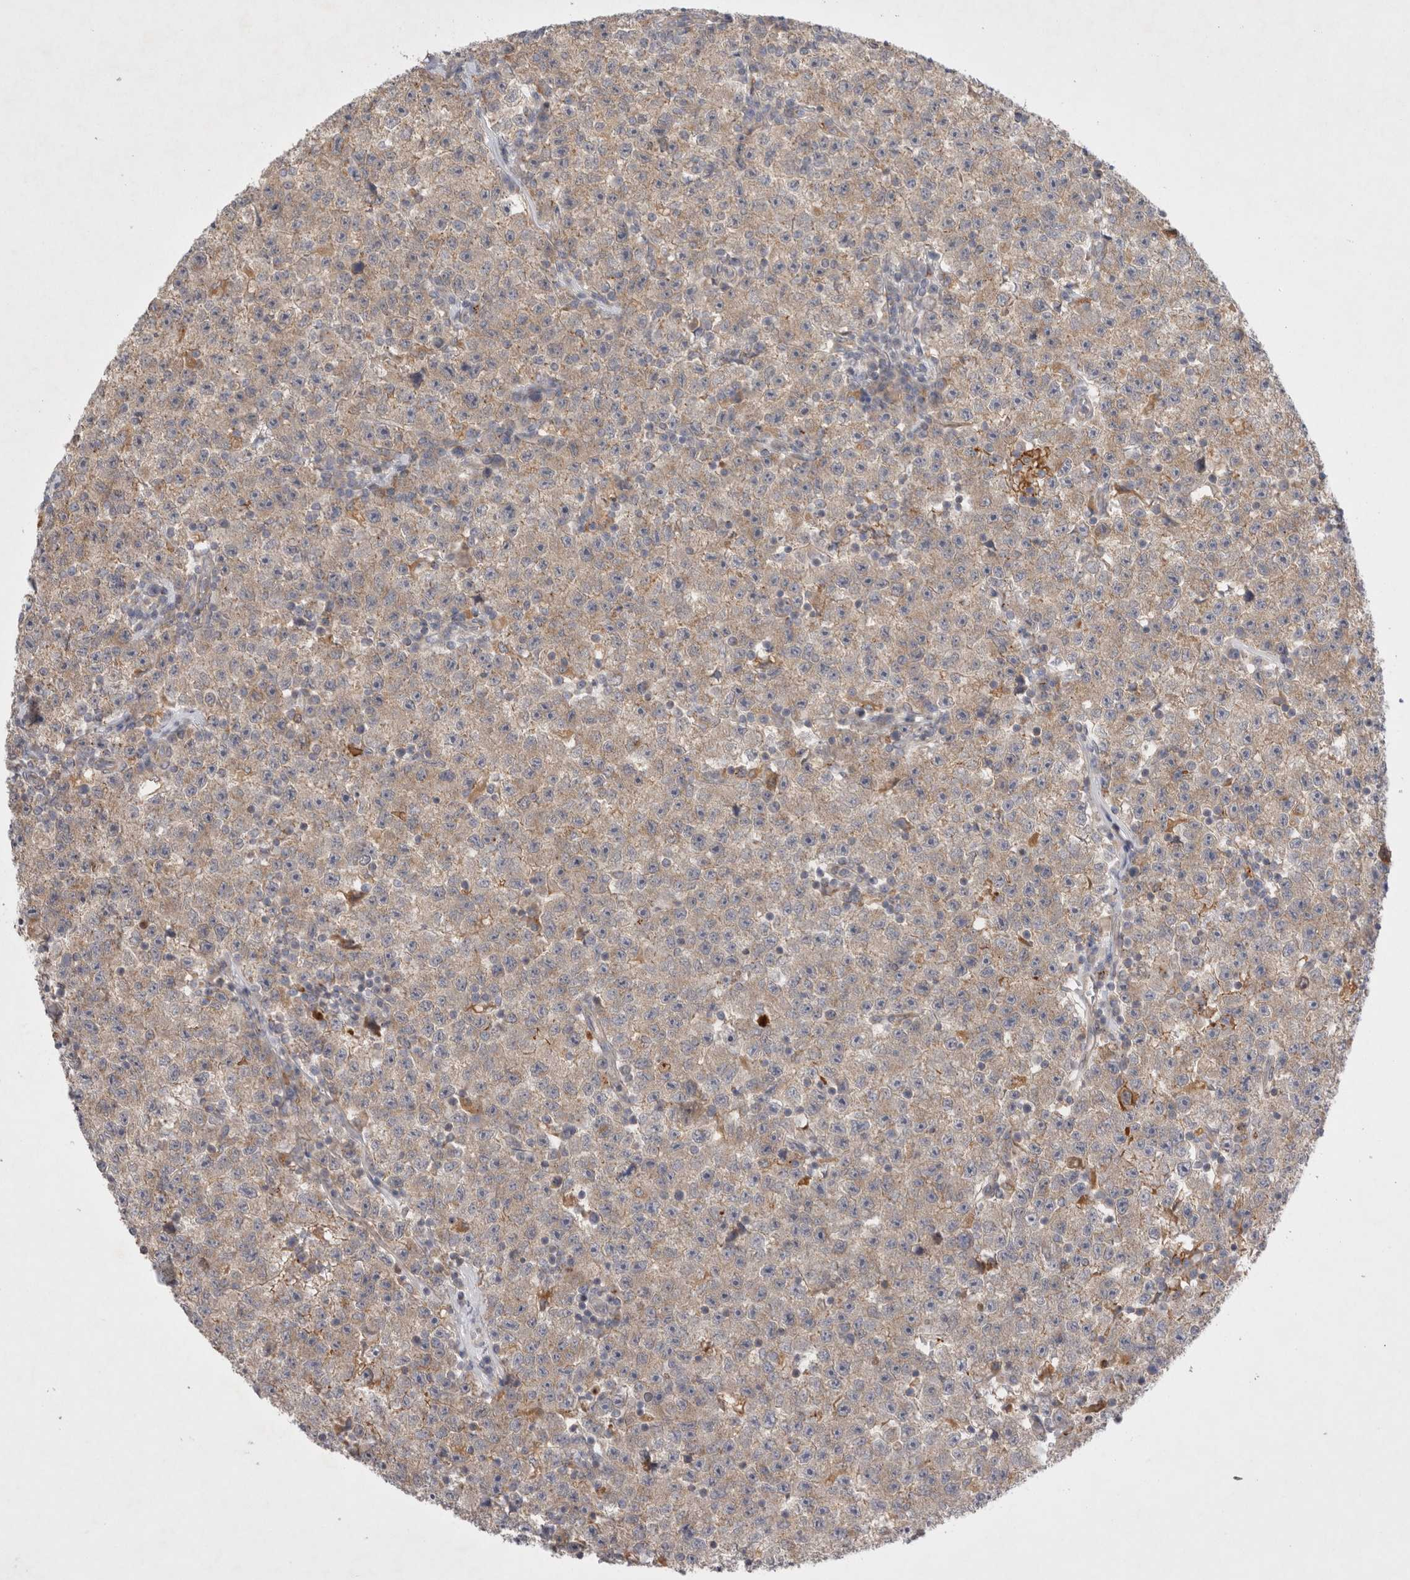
{"staining": {"intensity": "weak", "quantity": ">75%", "location": "cytoplasmic/membranous"}, "tissue": "testis cancer", "cell_type": "Tumor cells", "image_type": "cancer", "snomed": [{"axis": "morphology", "description": "Seminoma, NOS"}, {"axis": "topography", "description": "Testis"}], "caption": "Weak cytoplasmic/membranous protein expression is identified in approximately >75% of tumor cells in seminoma (testis).", "gene": "NPC1", "patient": {"sex": "male", "age": 22}}